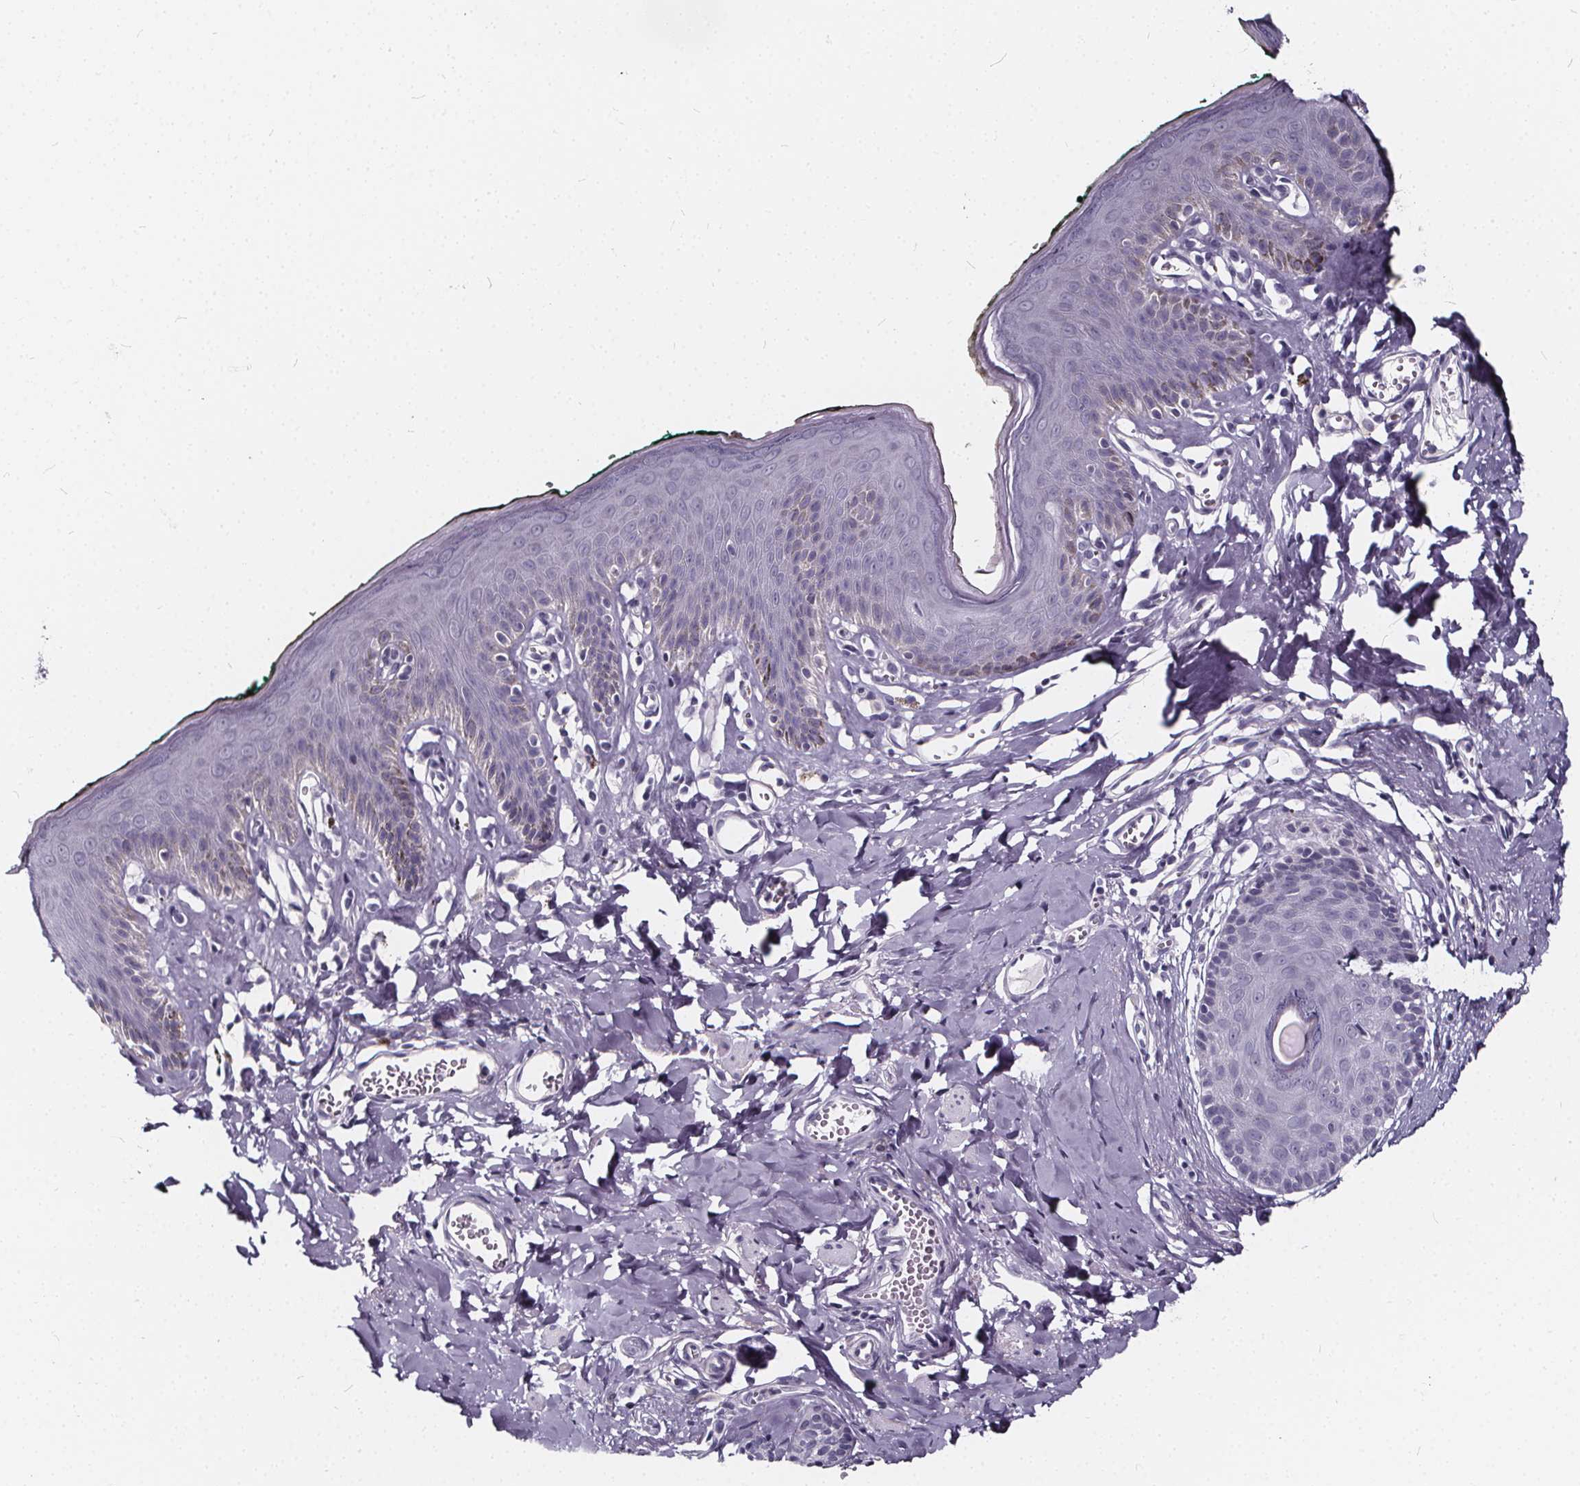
{"staining": {"intensity": "negative", "quantity": "none", "location": "none"}, "tissue": "skin", "cell_type": "Epidermal cells", "image_type": "normal", "snomed": [{"axis": "morphology", "description": "Normal tissue, NOS"}, {"axis": "topography", "description": "Vulva"}, {"axis": "topography", "description": "Peripheral nerve tissue"}], "caption": "The micrograph reveals no staining of epidermal cells in benign skin.", "gene": "SPEF2", "patient": {"sex": "female", "age": 66}}